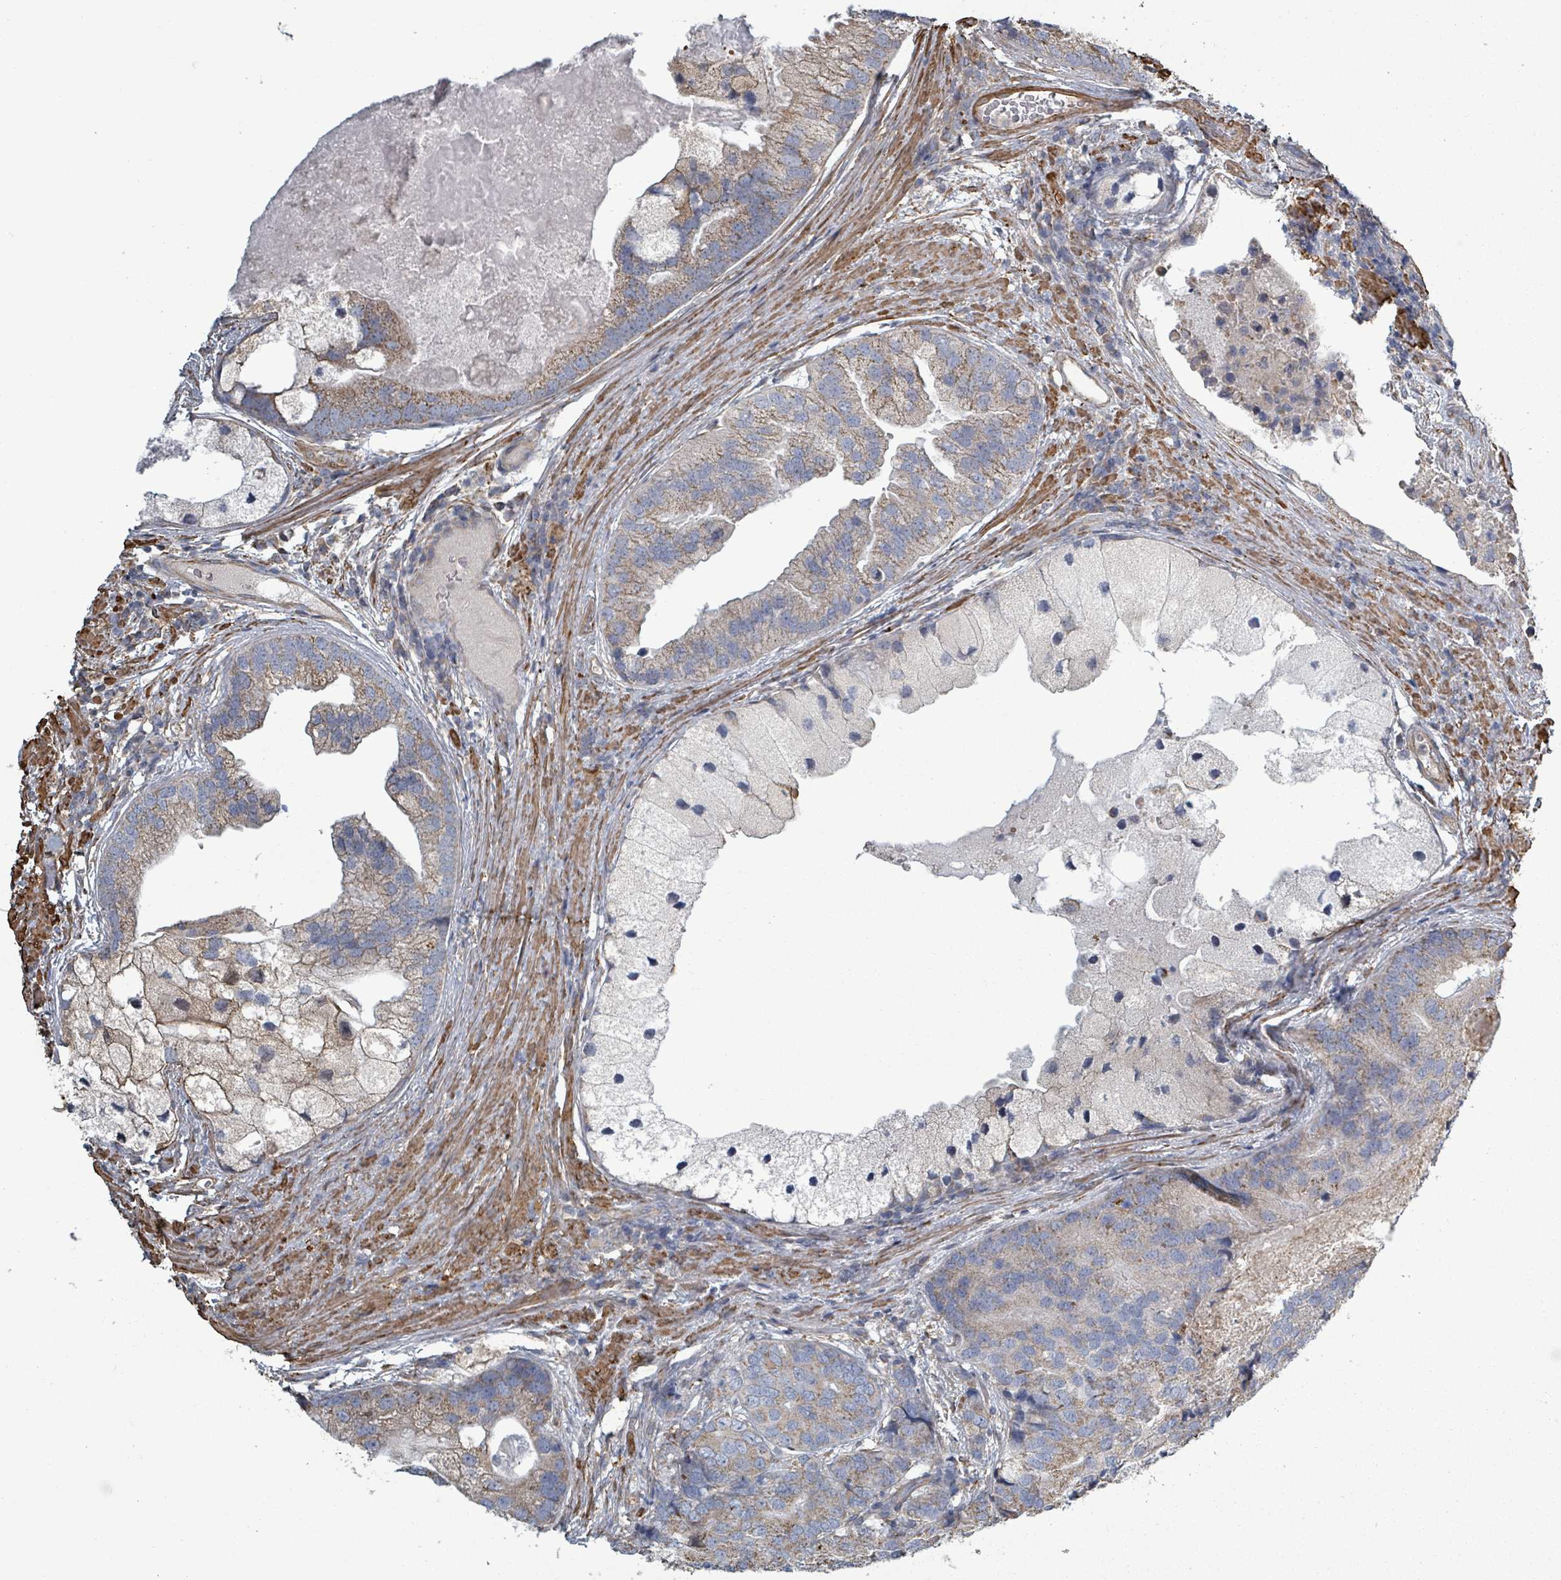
{"staining": {"intensity": "moderate", "quantity": "<25%", "location": "cytoplasmic/membranous"}, "tissue": "prostate cancer", "cell_type": "Tumor cells", "image_type": "cancer", "snomed": [{"axis": "morphology", "description": "Adenocarcinoma, High grade"}, {"axis": "topography", "description": "Prostate"}], "caption": "This micrograph reveals IHC staining of human prostate high-grade adenocarcinoma, with low moderate cytoplasmic/membranous staining in about <25% of tumor cells.", "gene": "ADCK1", "patient": {"sex": "male", "age": 62}}